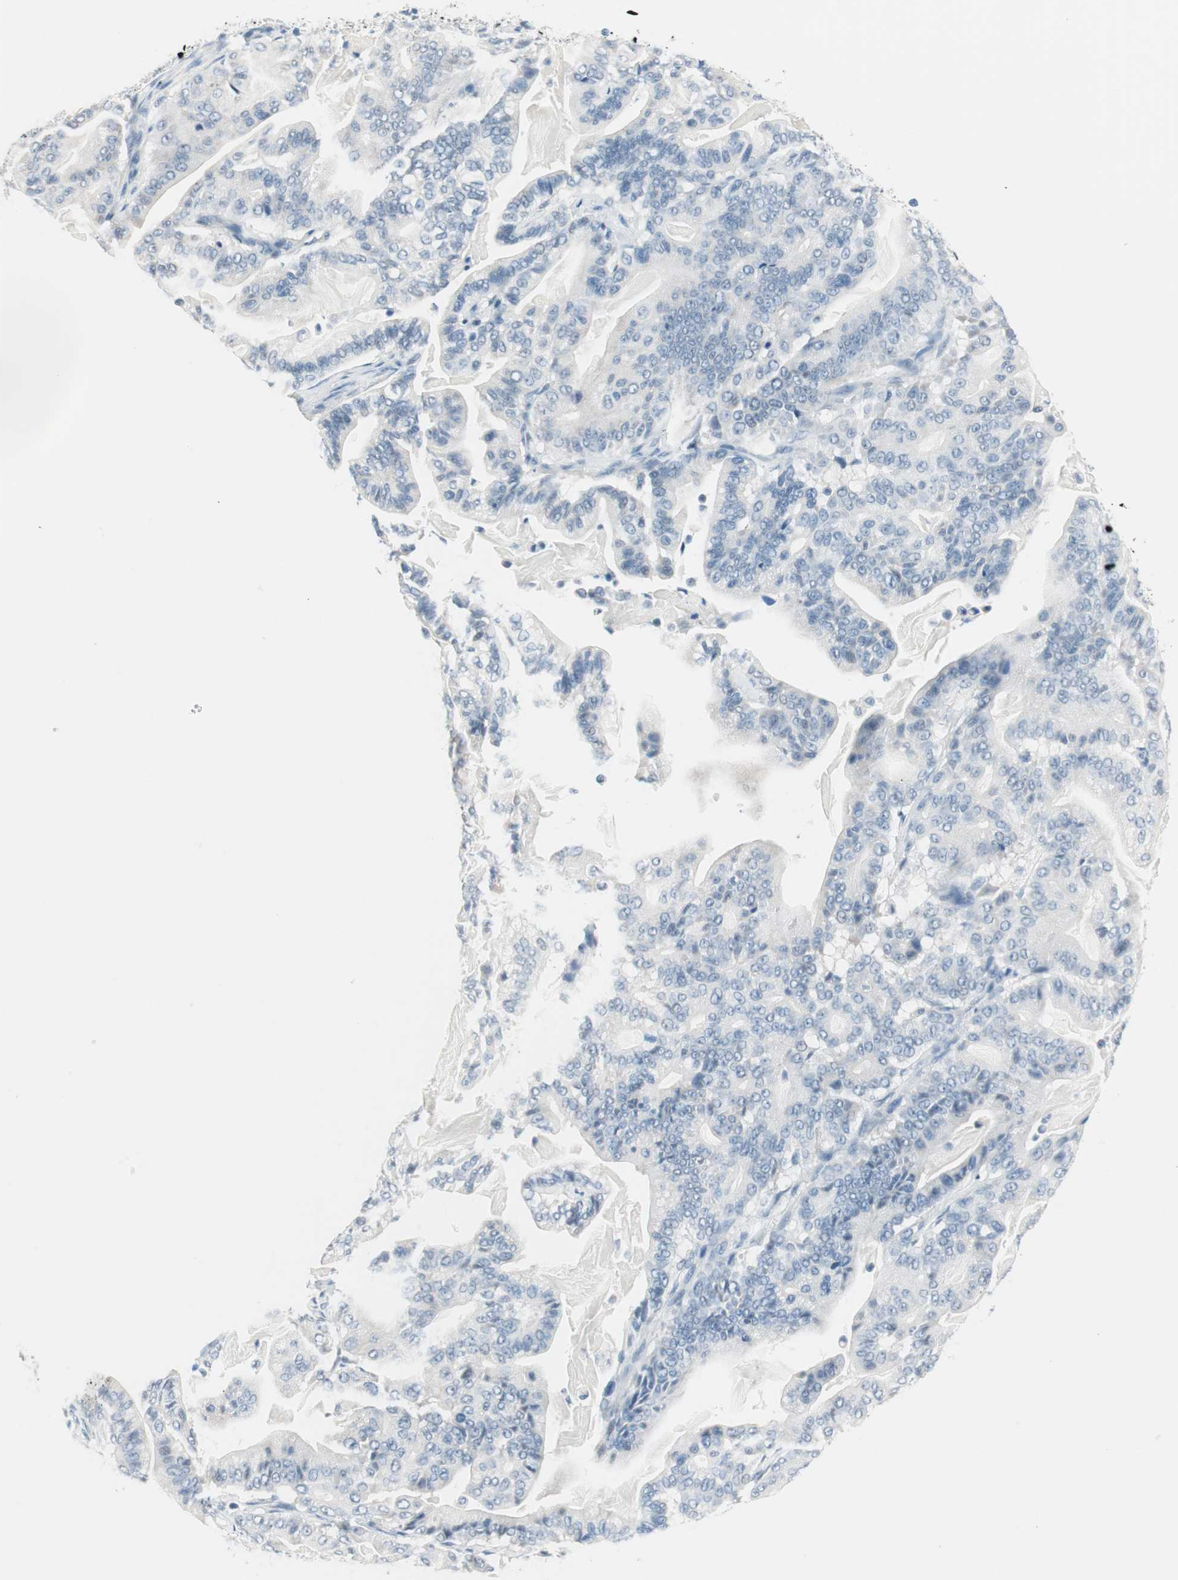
{"staining": {"intensity": "negative", "quantity": "none", "location": "none"}, "tissue": "pancreatic cancer", "cell_type": "Tumor cells", "image_type": "cancer", "snomed": [{"axis": "morphology", "description": "Adenocarcinoma, NOS"}, {"axis": "topography", "description": "Pancreas"}], "caption": "Micrograph shows no significant protein expression in tumor cells of pancreatic cancer.", "gene": "HOXB13", "patient": {"sex": "male", "age": 63}}